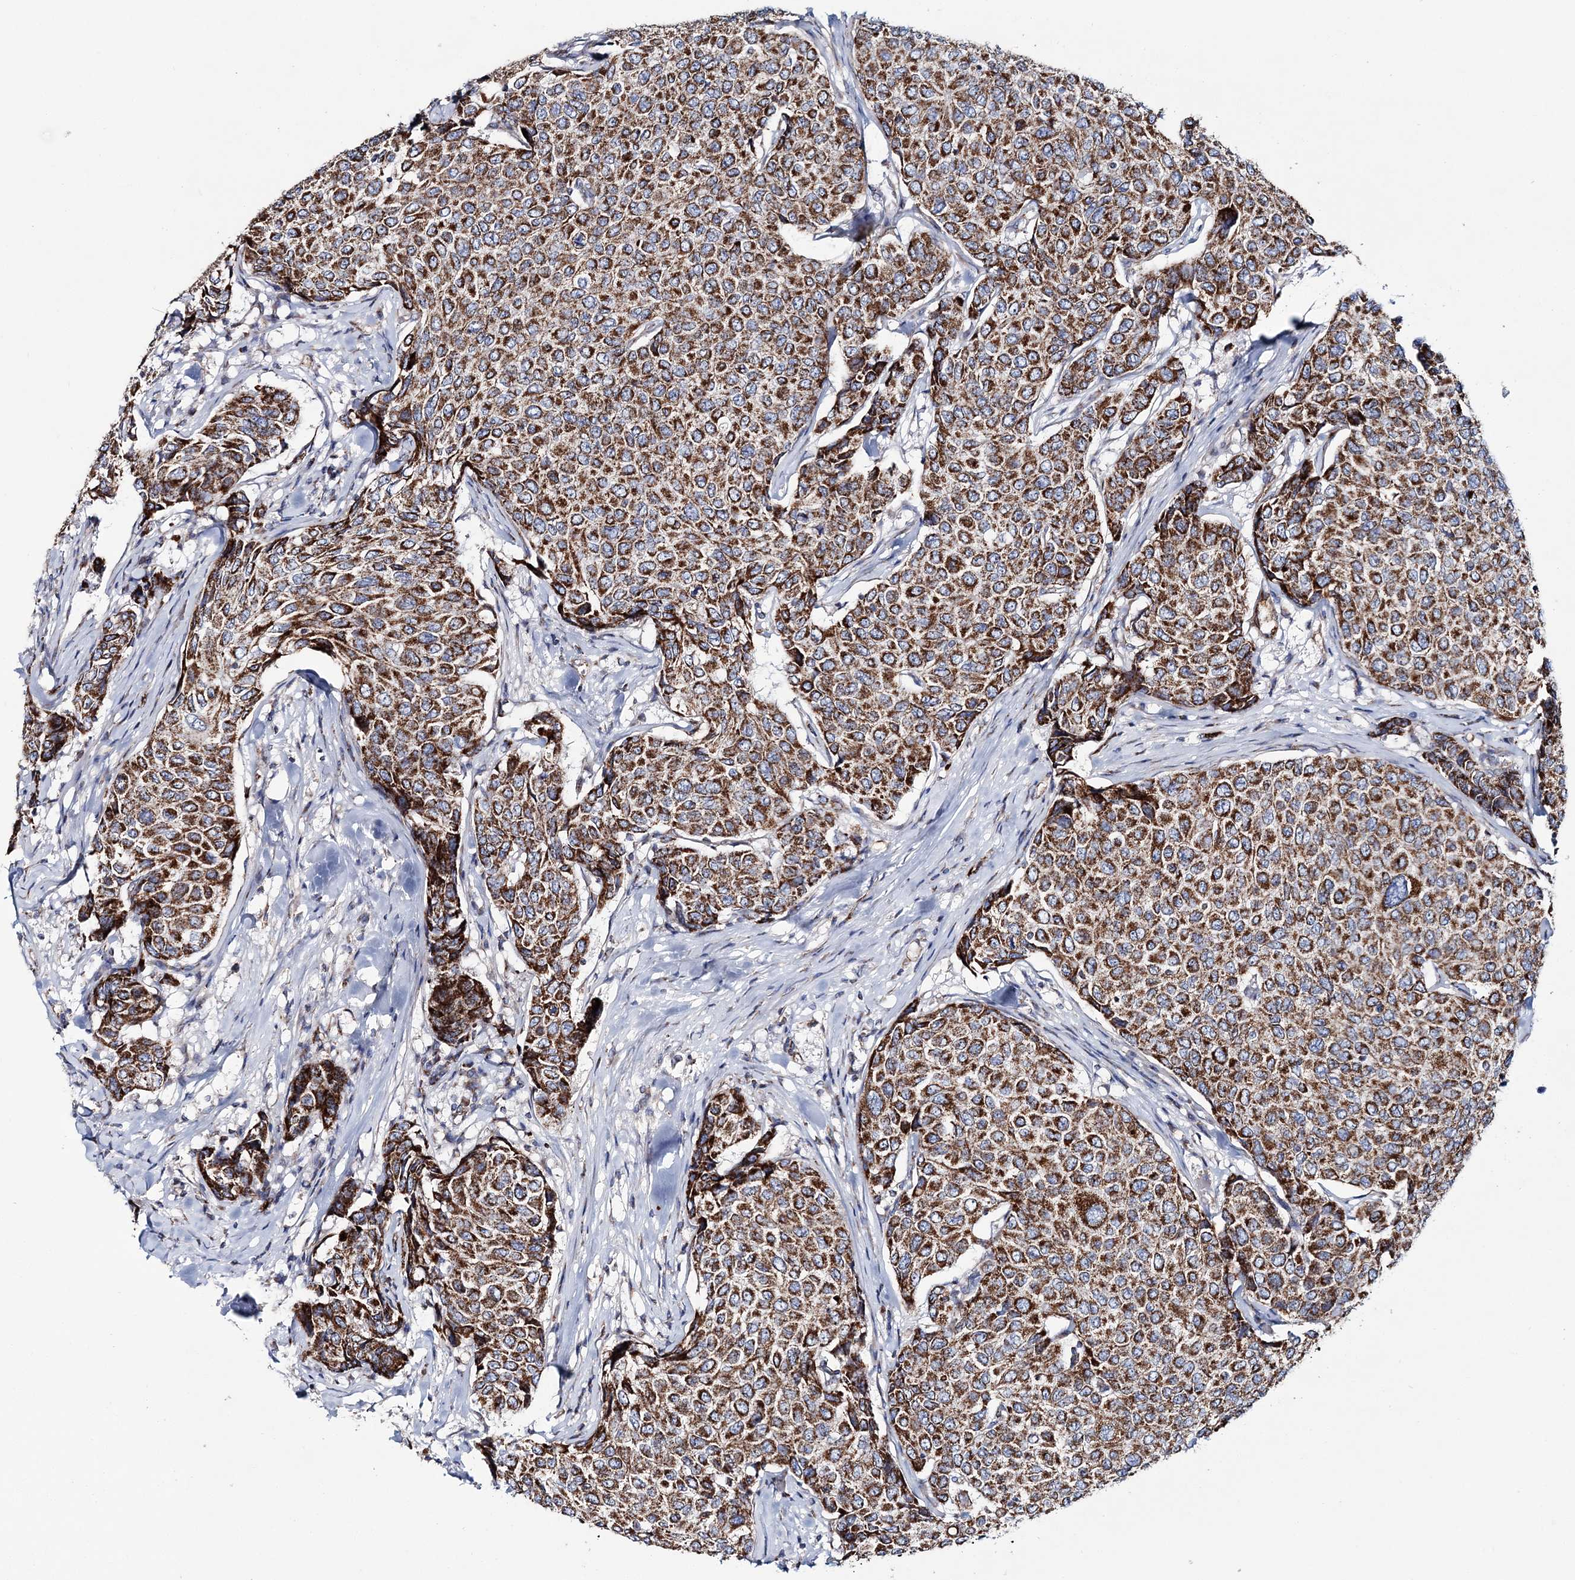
{"staining": {"intensity": "strong", "quantity": ">75%", "location": "cytoplasmic/membranous"}, "tissue": "breast cancer", "cell_type": "Tumor cells", "image_type": "cancer", "snomed": [{"axis": "morphology", "description": "Duct carcinoma"}, {"axis": "topography", "description": "Breast"}], "caption": "Immunohistochemistry (DAB) staining of human breast cancer reveals strong cytoplasmic/membranous protein positivity in about >75% of tumor cells.", "gene": "ARHGAP6", "patient": {"sex": "female", "age": 55}}